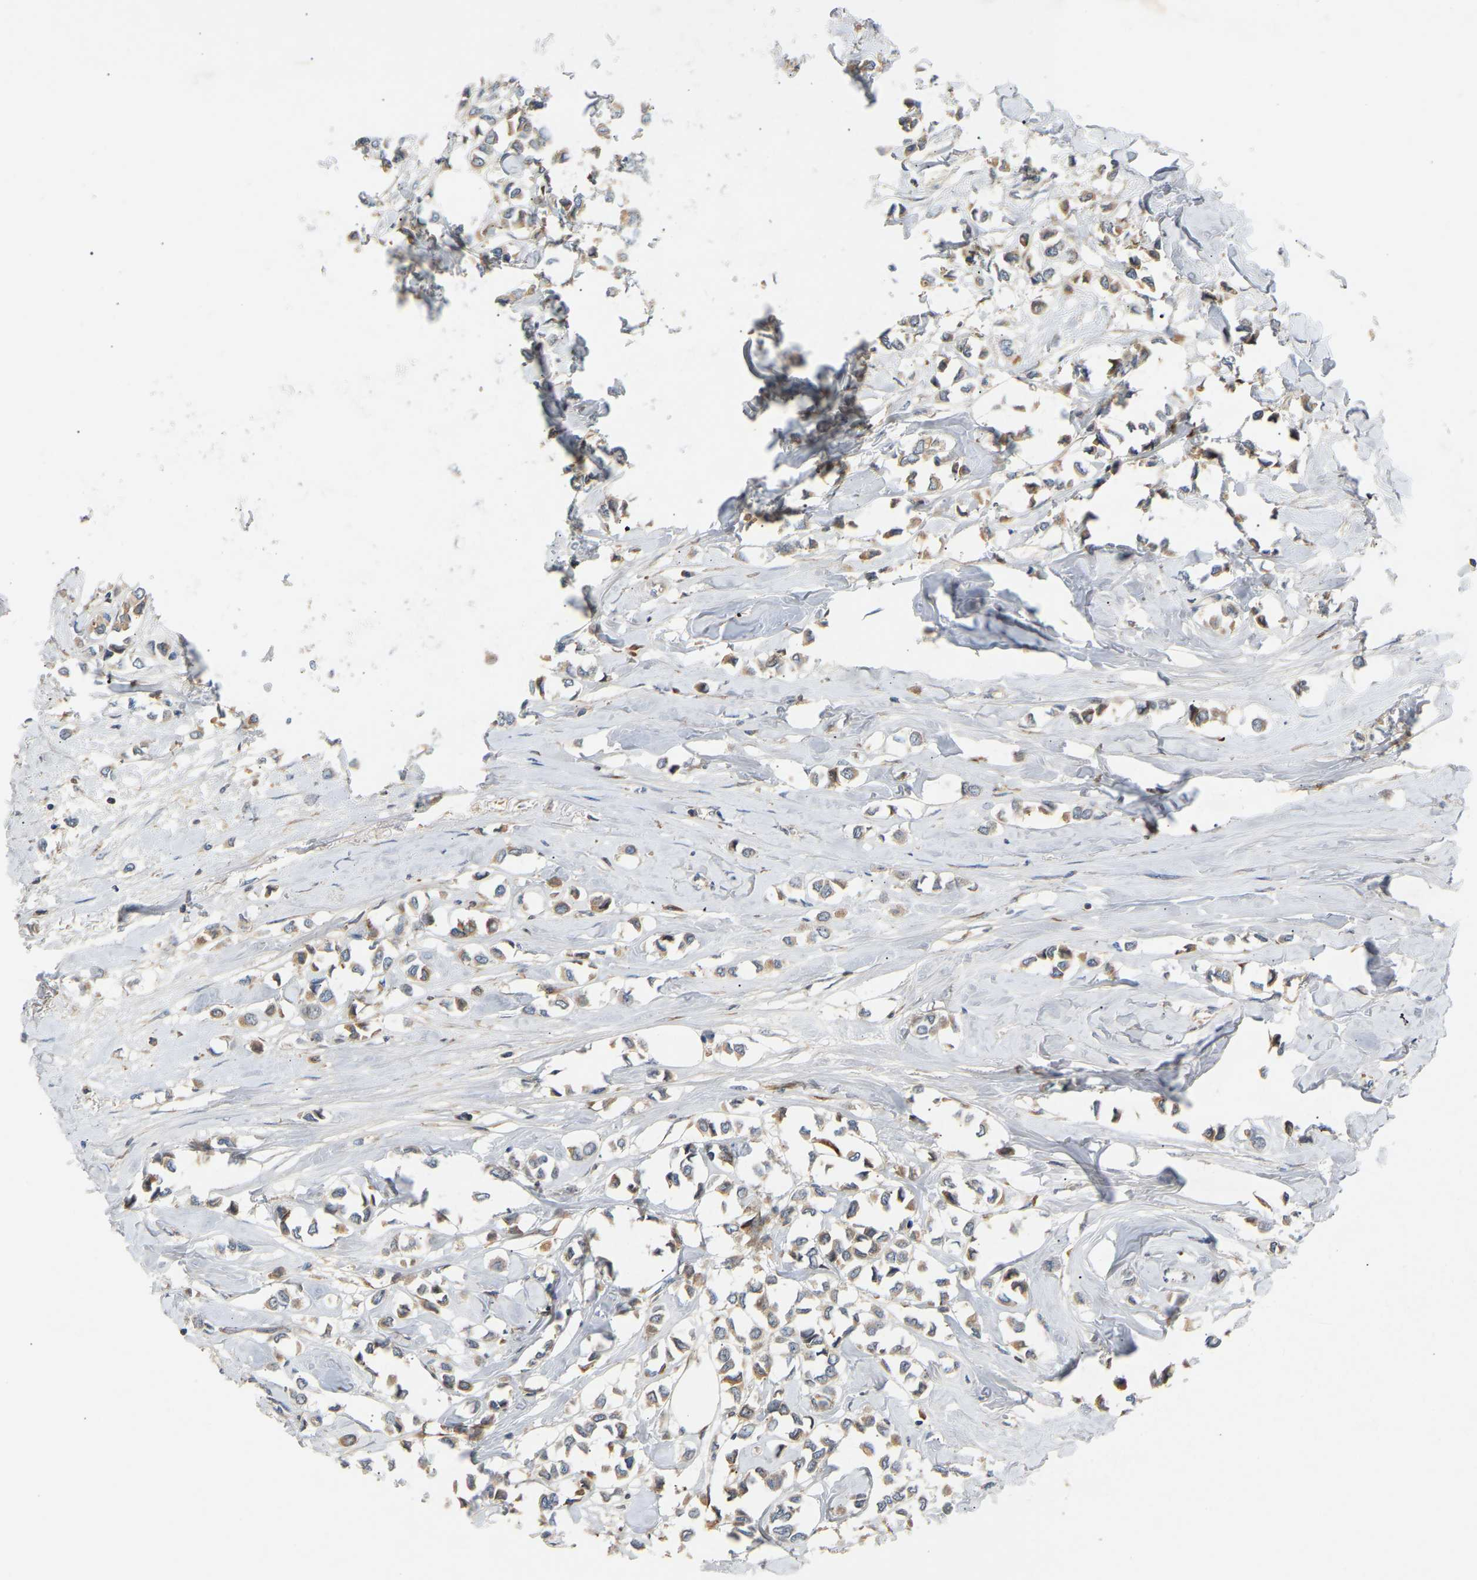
{"staining": {"intensity": "moderate", "quantity": "25%-75%", "location": "cytoplasmic/membranous"}, "tissue": "breast cancer", "cell_type": "Tumor cells", "image_type": "cancer", "snomed": [{"axis": "morphology", "description": "Lobular carcinoma"}, {"axis": "topography", "description": "Breast"}], "caption": "Breast cancer (lobular carcinoma) tissue shows moderate cytoplasmic/membranous staining in about 25%-75% of tumor cells, visualized by immunohistochemistry.", "gene": "PTCD1", "patient": {"sex": "female", "age": 51}}